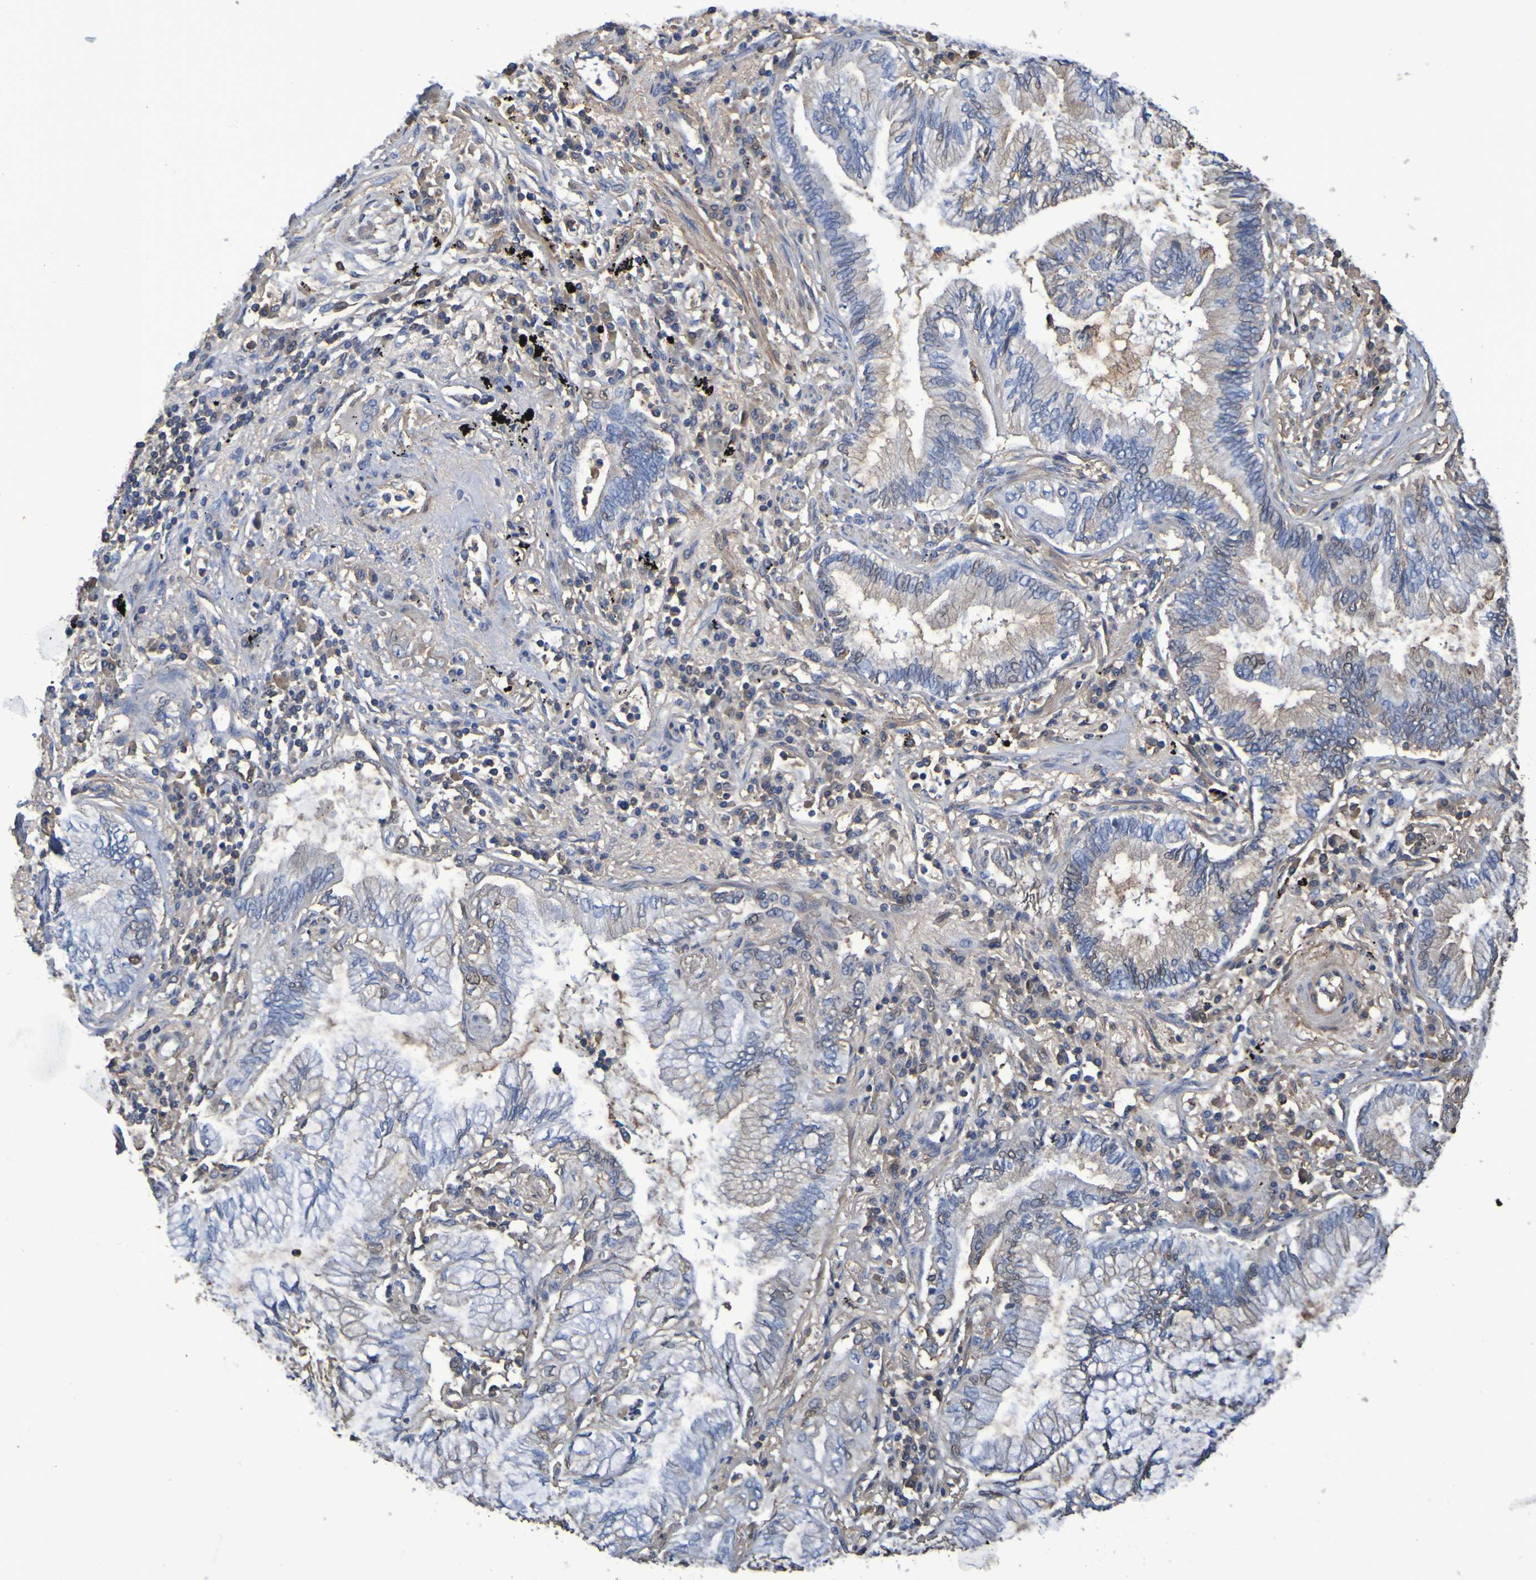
{"staining": {"intensity": "moderate", "quantity": "<25%", "location": "cytoplasmic/membranous,nuclear"}, "tissue": "lung cancer", "cell_type": "Tumor cells", "image_type": "cancer", "snomed": [{"axis": "morphology", "description": "Normal tissue, NOS"}, {"axis": "morphology", "description": "Adenocarcinoma, NOS"}, {"axis": "topography", "description": "Bronchus"}, {"axis": "topography", "description": "Lung"}], "caption": "Moderate cytoplasmic/membranous and nuclear expression for a protein is seen in about <25% of tumor cells of lung cancer (adenocarcinoma) using immunohistochemistry.", "gene": "GAB3", "patient": {"sex": "female", "age": 70}}